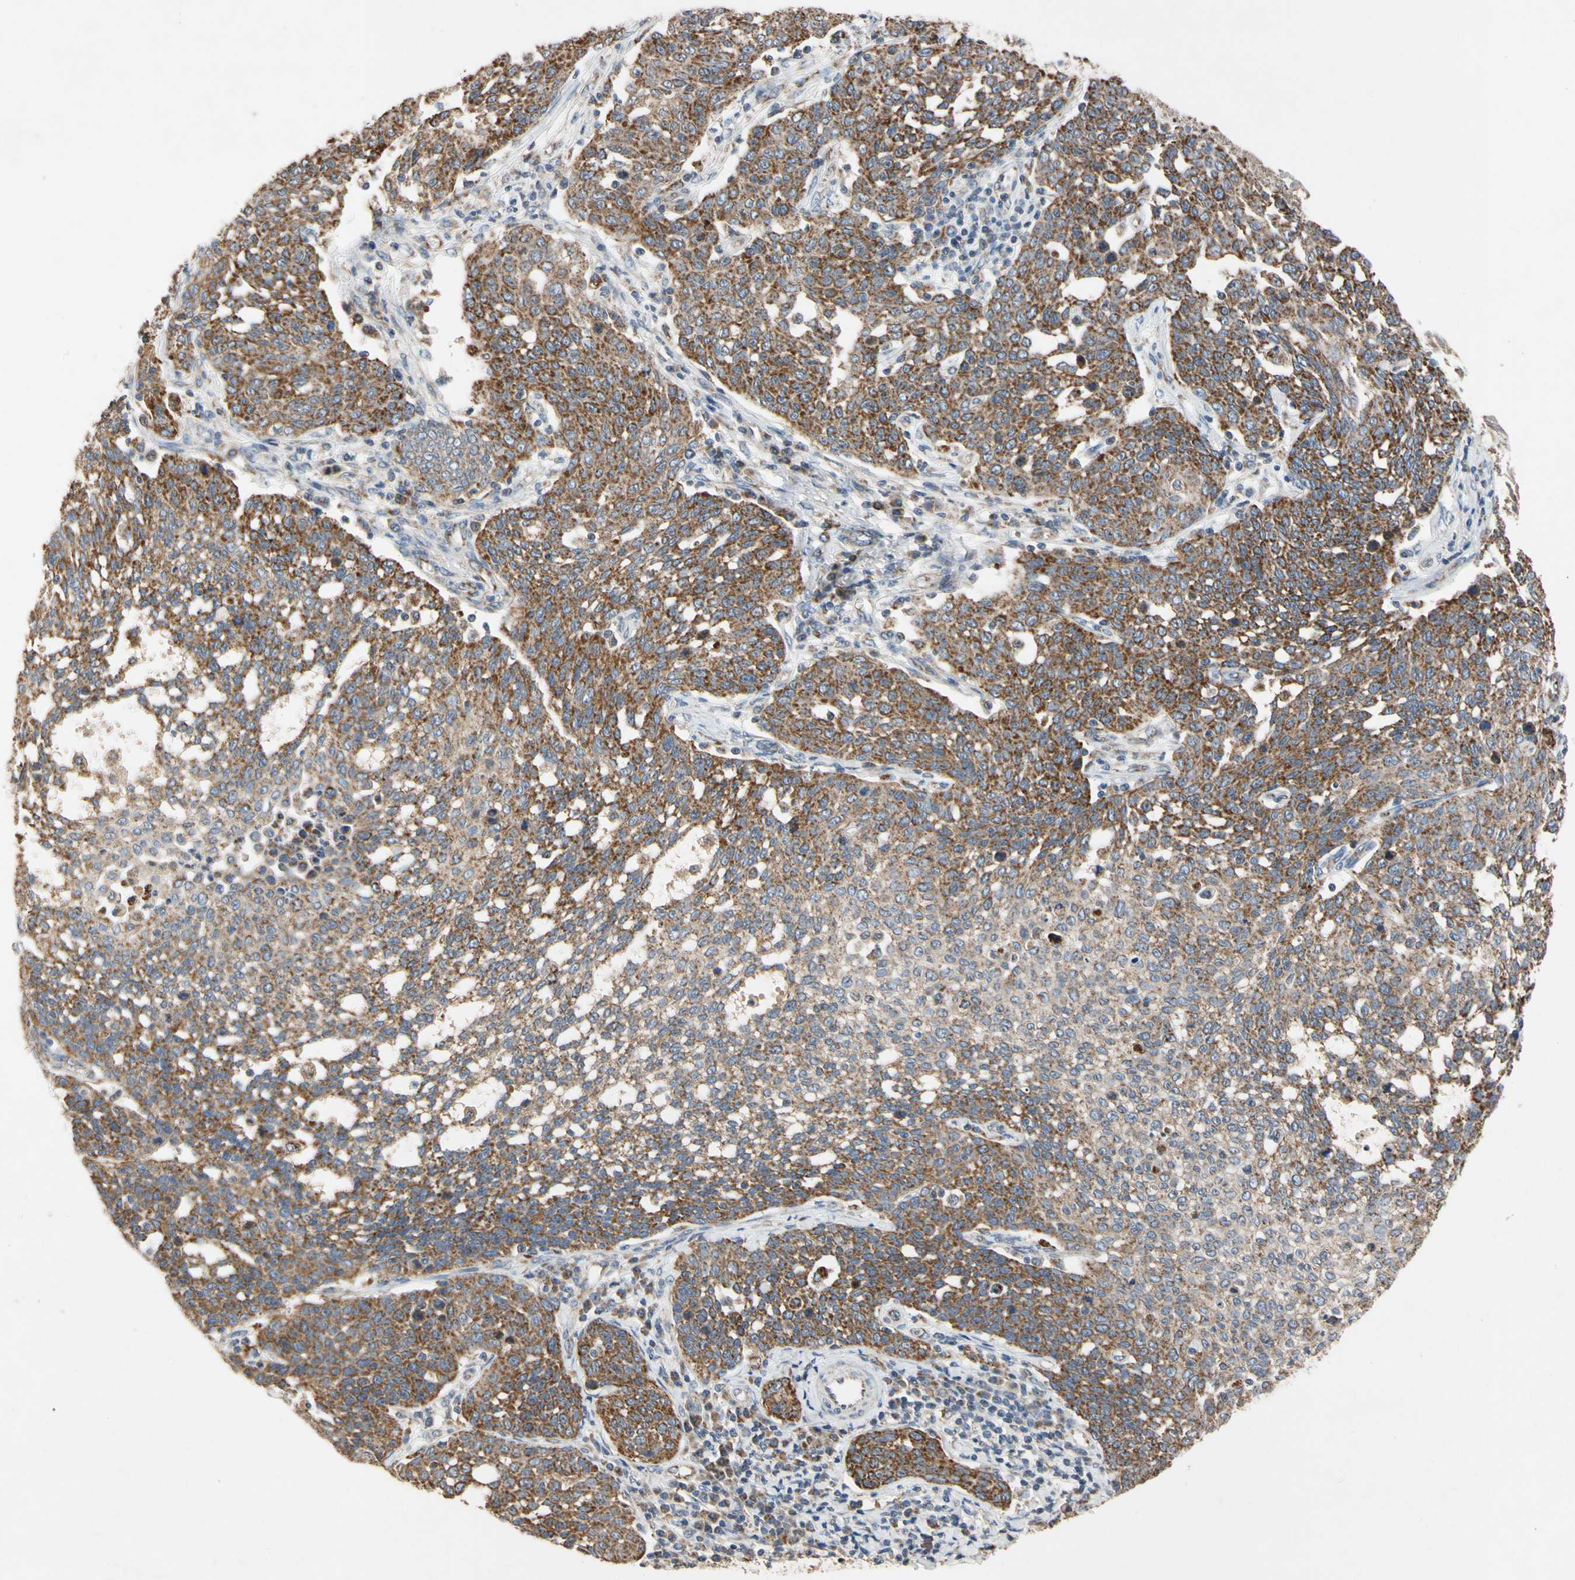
{"staining": {"intensity": "strong", "quantity": ">75%", "location": "cytoplasmic/membranous"}, "tissue": "cervical cancer", "cell_type": "Tumor cells", "image_type": "cancer", "snomed": [{"axis": "morphology", "description": "Squamous cell carcinoma, NOS"}, {"axis": "topography", "description": "Cervix"}], "caption": "The immunohistochemical stain shows strong cytoplasmic/membranous positivity in tumor cells of cervical squamous cell carcinoma tissue. (DAB IHC with brightfield microscopy, high magnification).", "gene": "GPD2", "patient": {"sex": "female", "age": 34}}